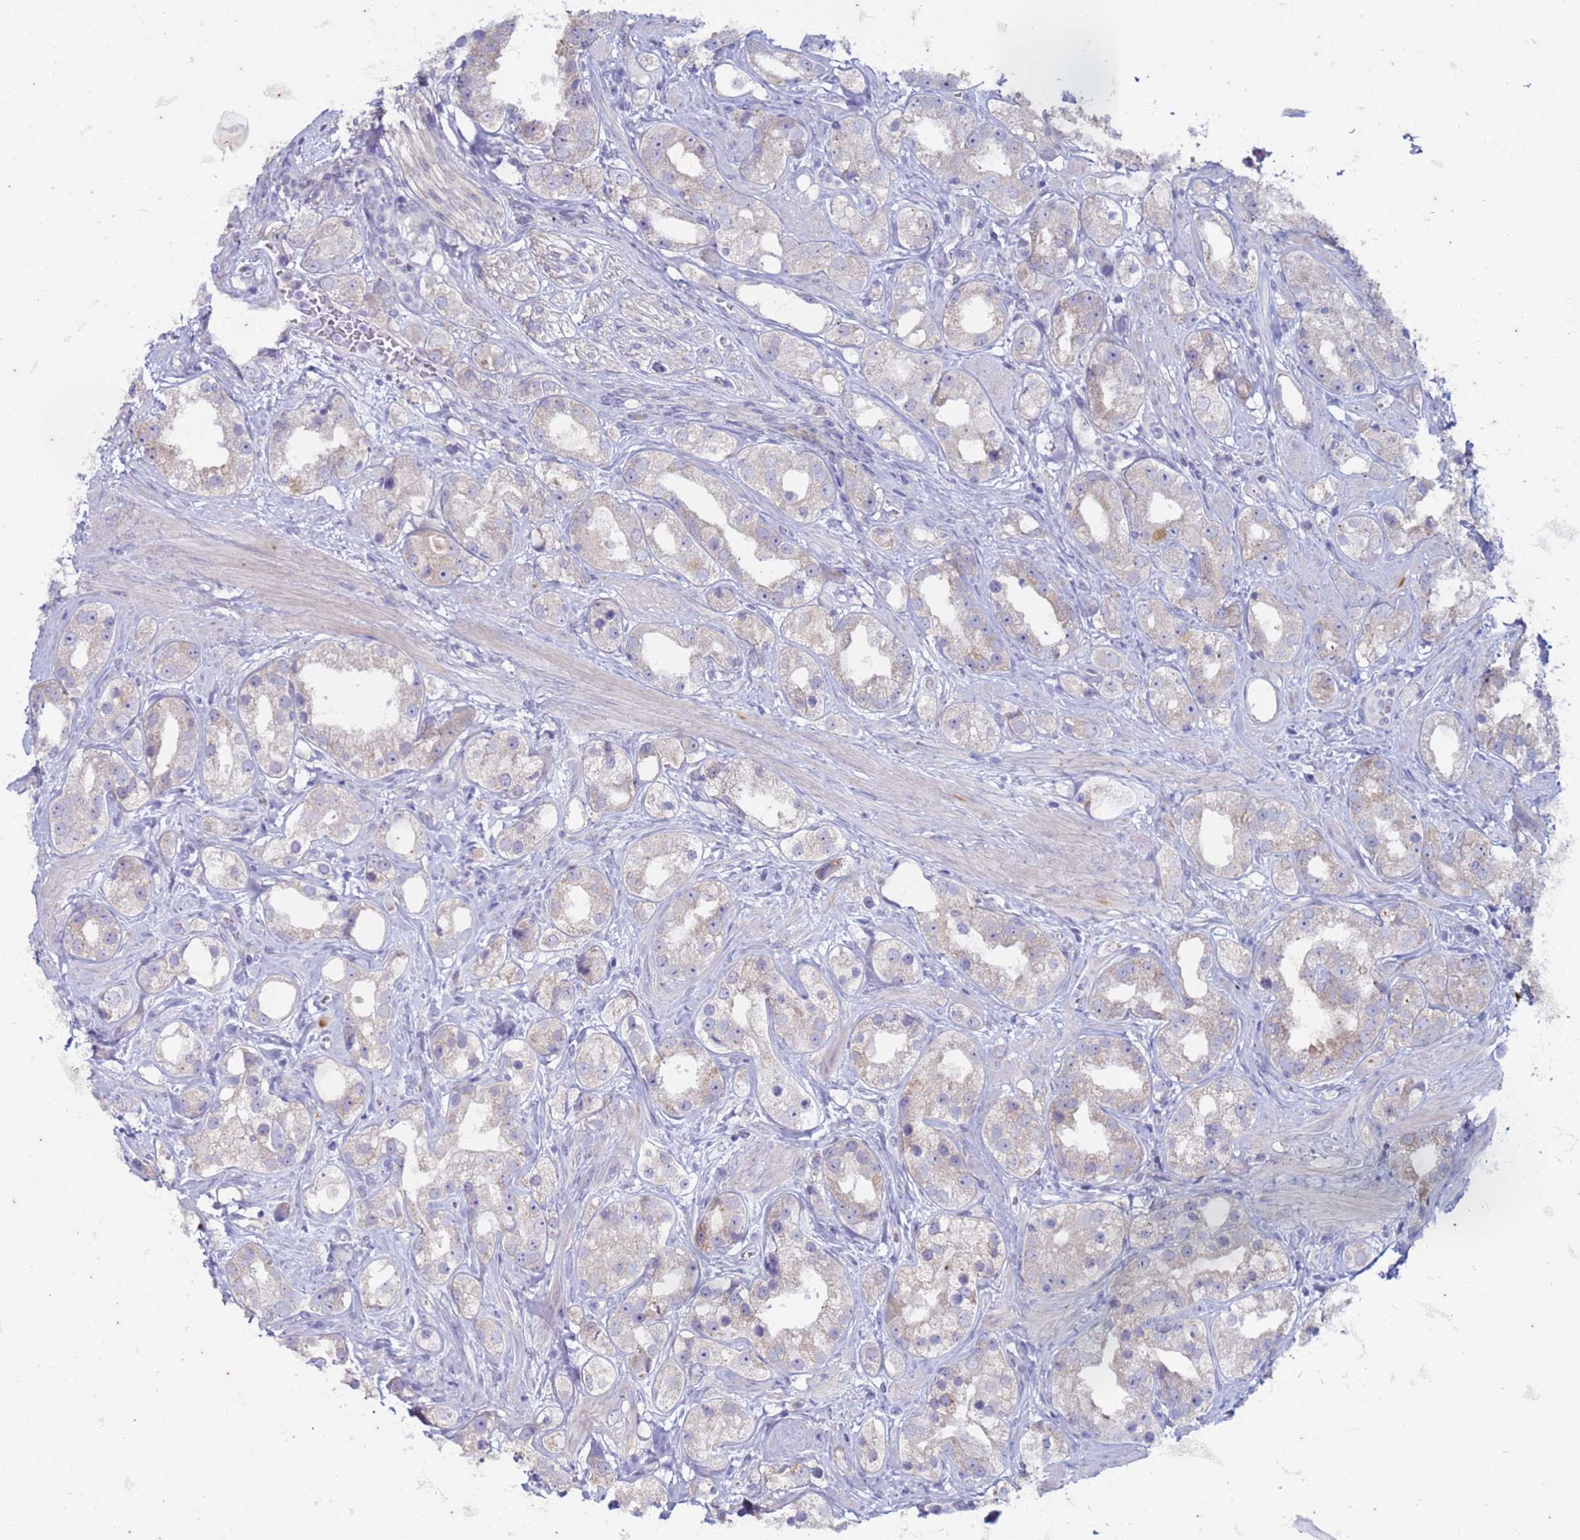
{"staining": {"intensity": "negative", "quantity": "none", "location": "none"}, "tissue": "prostate cancer", "cell_type": "Tumor cells", "image_type": "cancer", "snomed": [{"axis": "morphology", "description": "Adenocarcinoma, NOS"}, {"axis": "topography", "description": "Prostate"}], "caption": "Histopathology image shows no significant protein staining in tumor cells of adenocarcinoma (prostate).", "gene": "SUCO", "patient": {"sex": "male", "age": 79}}